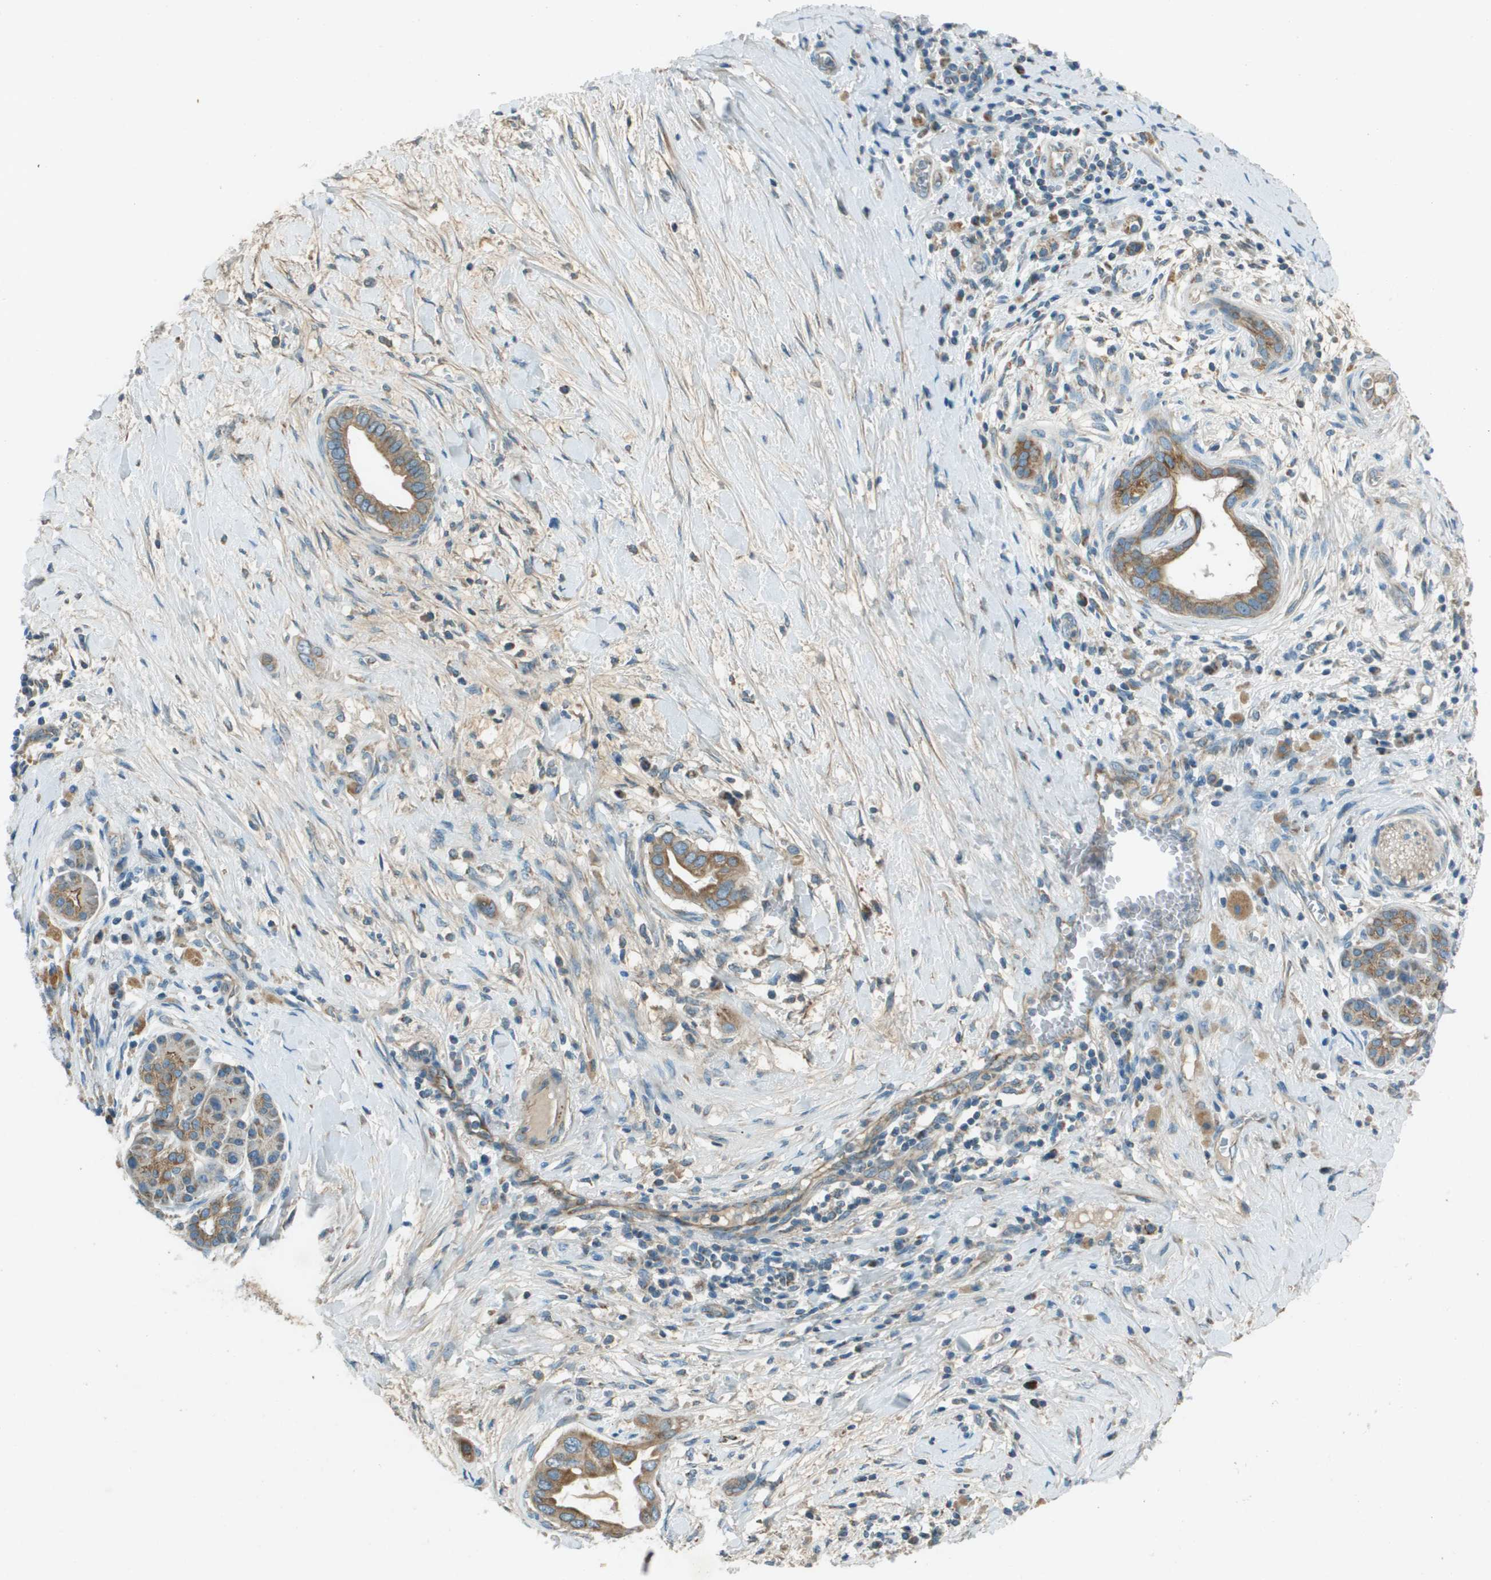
{"staining": {"intensity": "moderate", "quantity": ">75%", "location": "cytoplasmic/membranous"}, "tissue": "pancreatic cancer", "cell_type": "Tumor cells", "image_type": "cancer", "snomed": [{"axis": "morphology", "description": "Adenocarcinoma, NOS"}, {"axis": "topography", "description": "Pancreas"}], "caption": "Tumor cells show medium levels of moderate cytoplasmic/membranous positivity in about >75% of cells in pancreatic adenocarcinoma.", "gene": "MIGA1", "patient": {"sex": "male", "age": 55}}